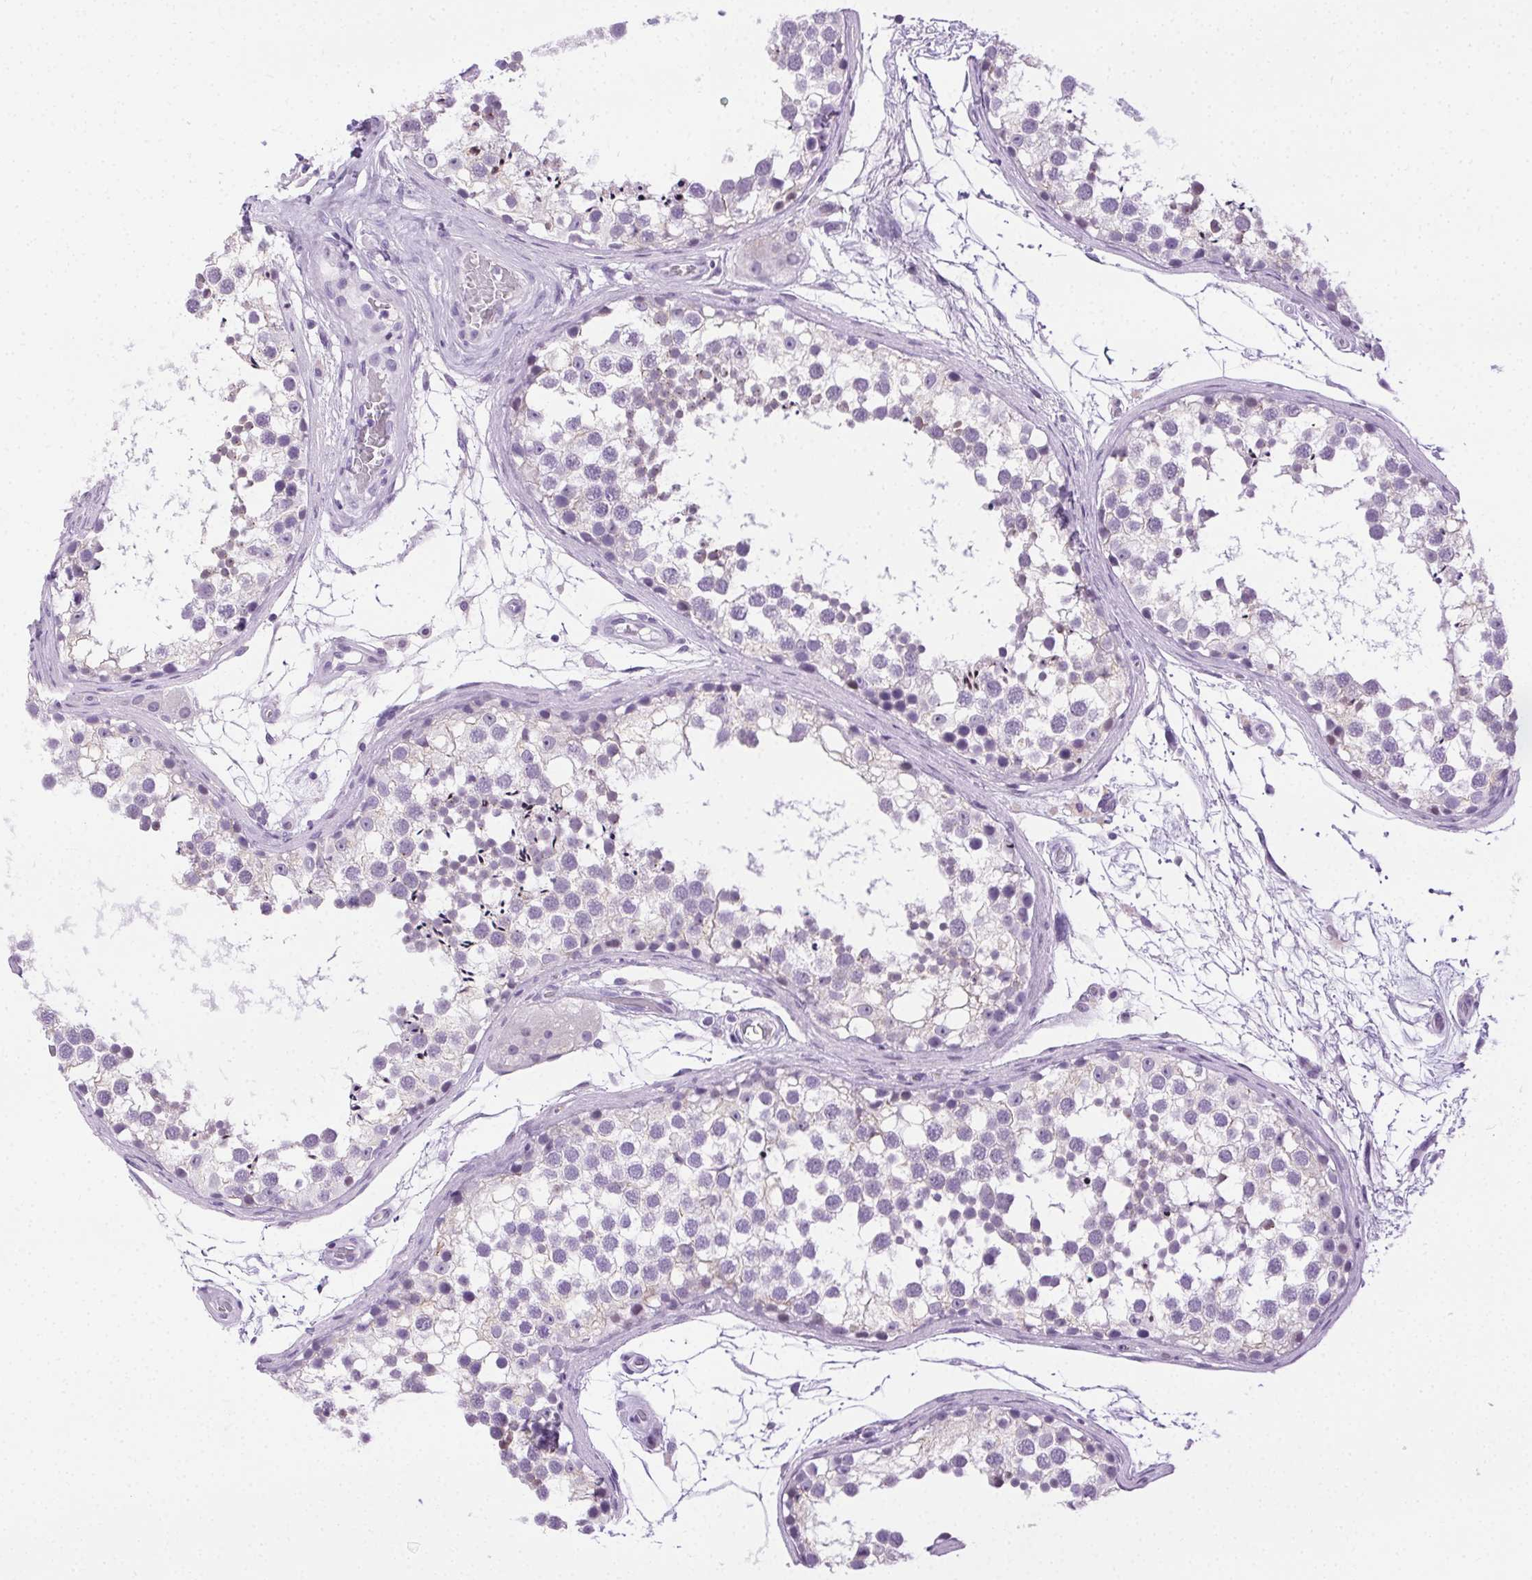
{"staining": {"intensity": "weak", "quantity": "<25%", "location": "cytoplasmic/membranous"}, "tissue": "testis", "cell_type": "Cells in seminiferous ducts", "image_type": "normal", "snomed": [{"axis": "morphology", "description": "Normal tissue, NOS"}, {"axis": "morphology", "description": "Seminoma, NOS"}, {"axis": "topography", "description": "Testis"}], "caption": "Protein analysis of normal testis displays no significant expression in cells in seminiferous ducts.", "gene": "C20orf85", "patient": {"sex": "male", "age": 65}}